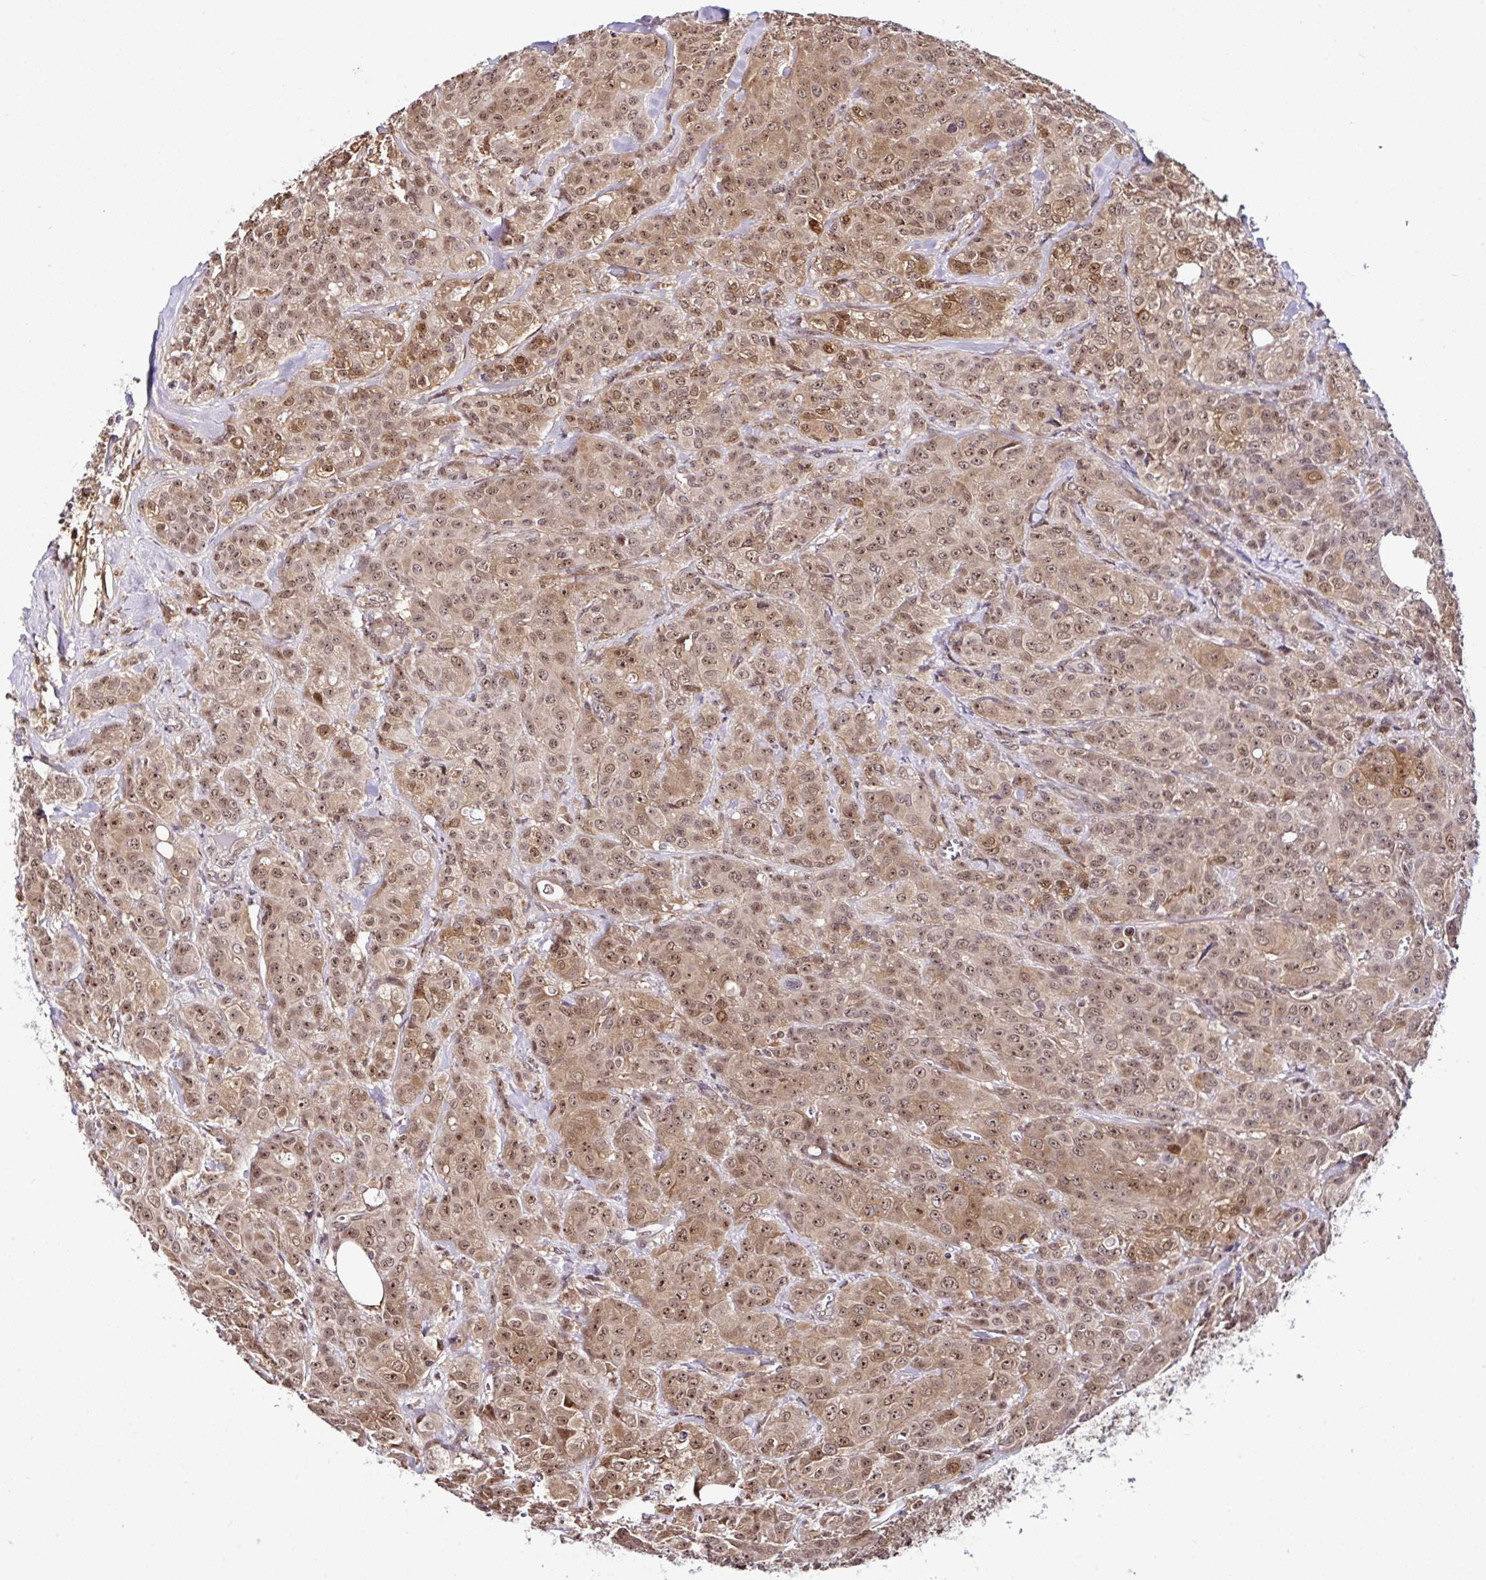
{"staining": {"intensity": "moderate", "quantity": ">75%", "location": "cytoplasmic/membranous,nuclear"}, "tissue": "breast cancer", "cell_type": "Tumor cells", "image_type": "cancer", "snomed": [{"axis": "morphology", "description": "Normal tissue, NOS"}, {"axis": "morphology", "description": "Duct carcinoma"}, {"axis": "topography", "description": "Breast"}], "caption": "Breast infiltrating ductal carcinoma tissue reveals moderate cytoplasmic/membranous and nuclear expression in about >75% of tumor cells, visualized by immunohistochemistry.", "gene": "PIN4", "patient": {"sex": "female", "age": 43}}